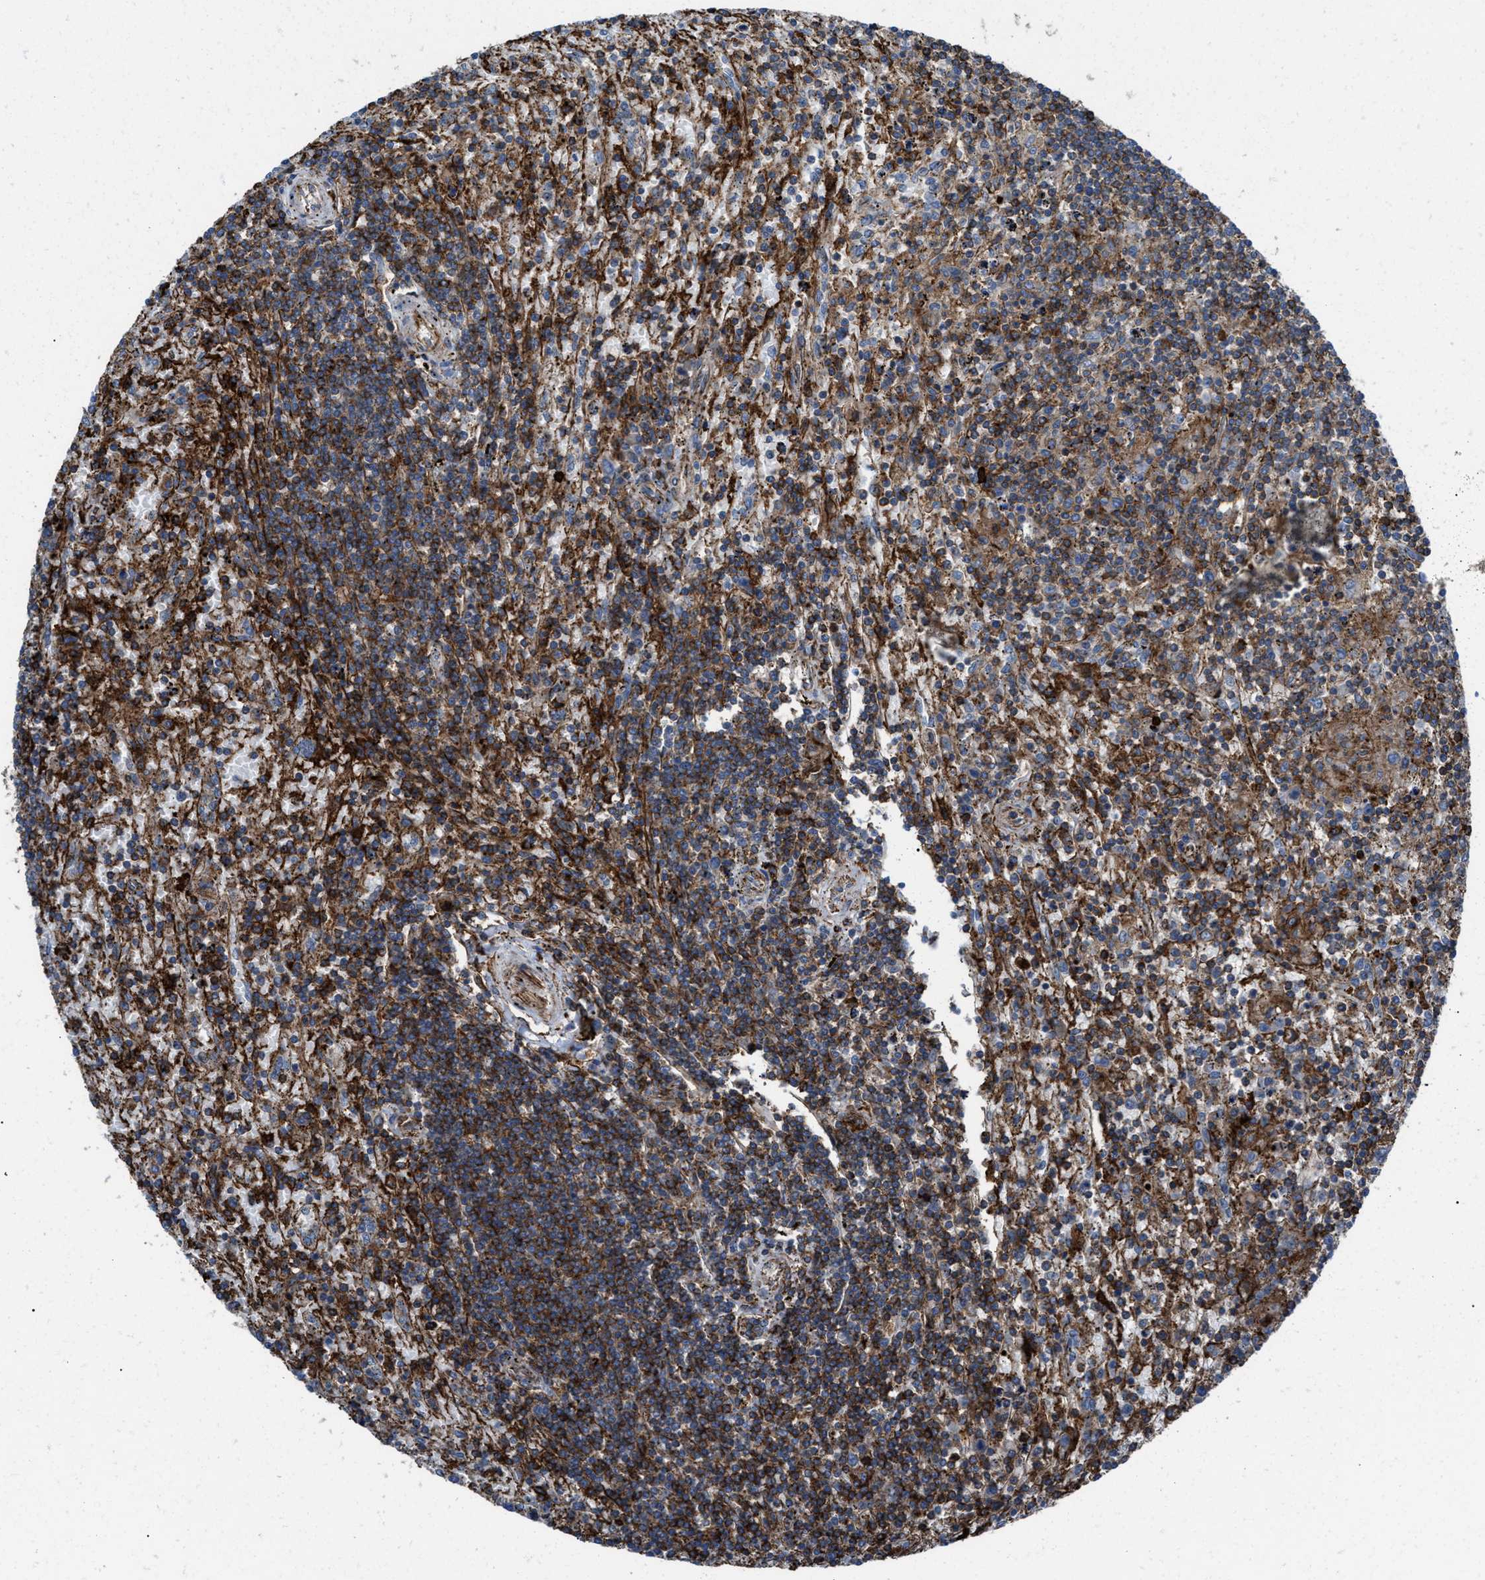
{"staining": {"intensity": "moderate", "quantity": ">75%", "location": "cytoplasmic/membranous"}, "tissue": "lymphoma", "cell_type": "Tumor cells", "image_type": "cancer", "snomed": [{"axis": "morphology", "description": "Malignant lymphoma, non-Hodgkin's type, Low grade"}, {"axis": "topography", "description": "Spleen"}], "caption": "Malignant lymphoma, non-Hodgkin's type (low-grade) stained for a protein (brown) displays moderate cytoplasmic/membranous positive positivity in about >75% of tumor cells.", "gene": "AGPAT2", "patient": {"sex": "male", "age": 76}}